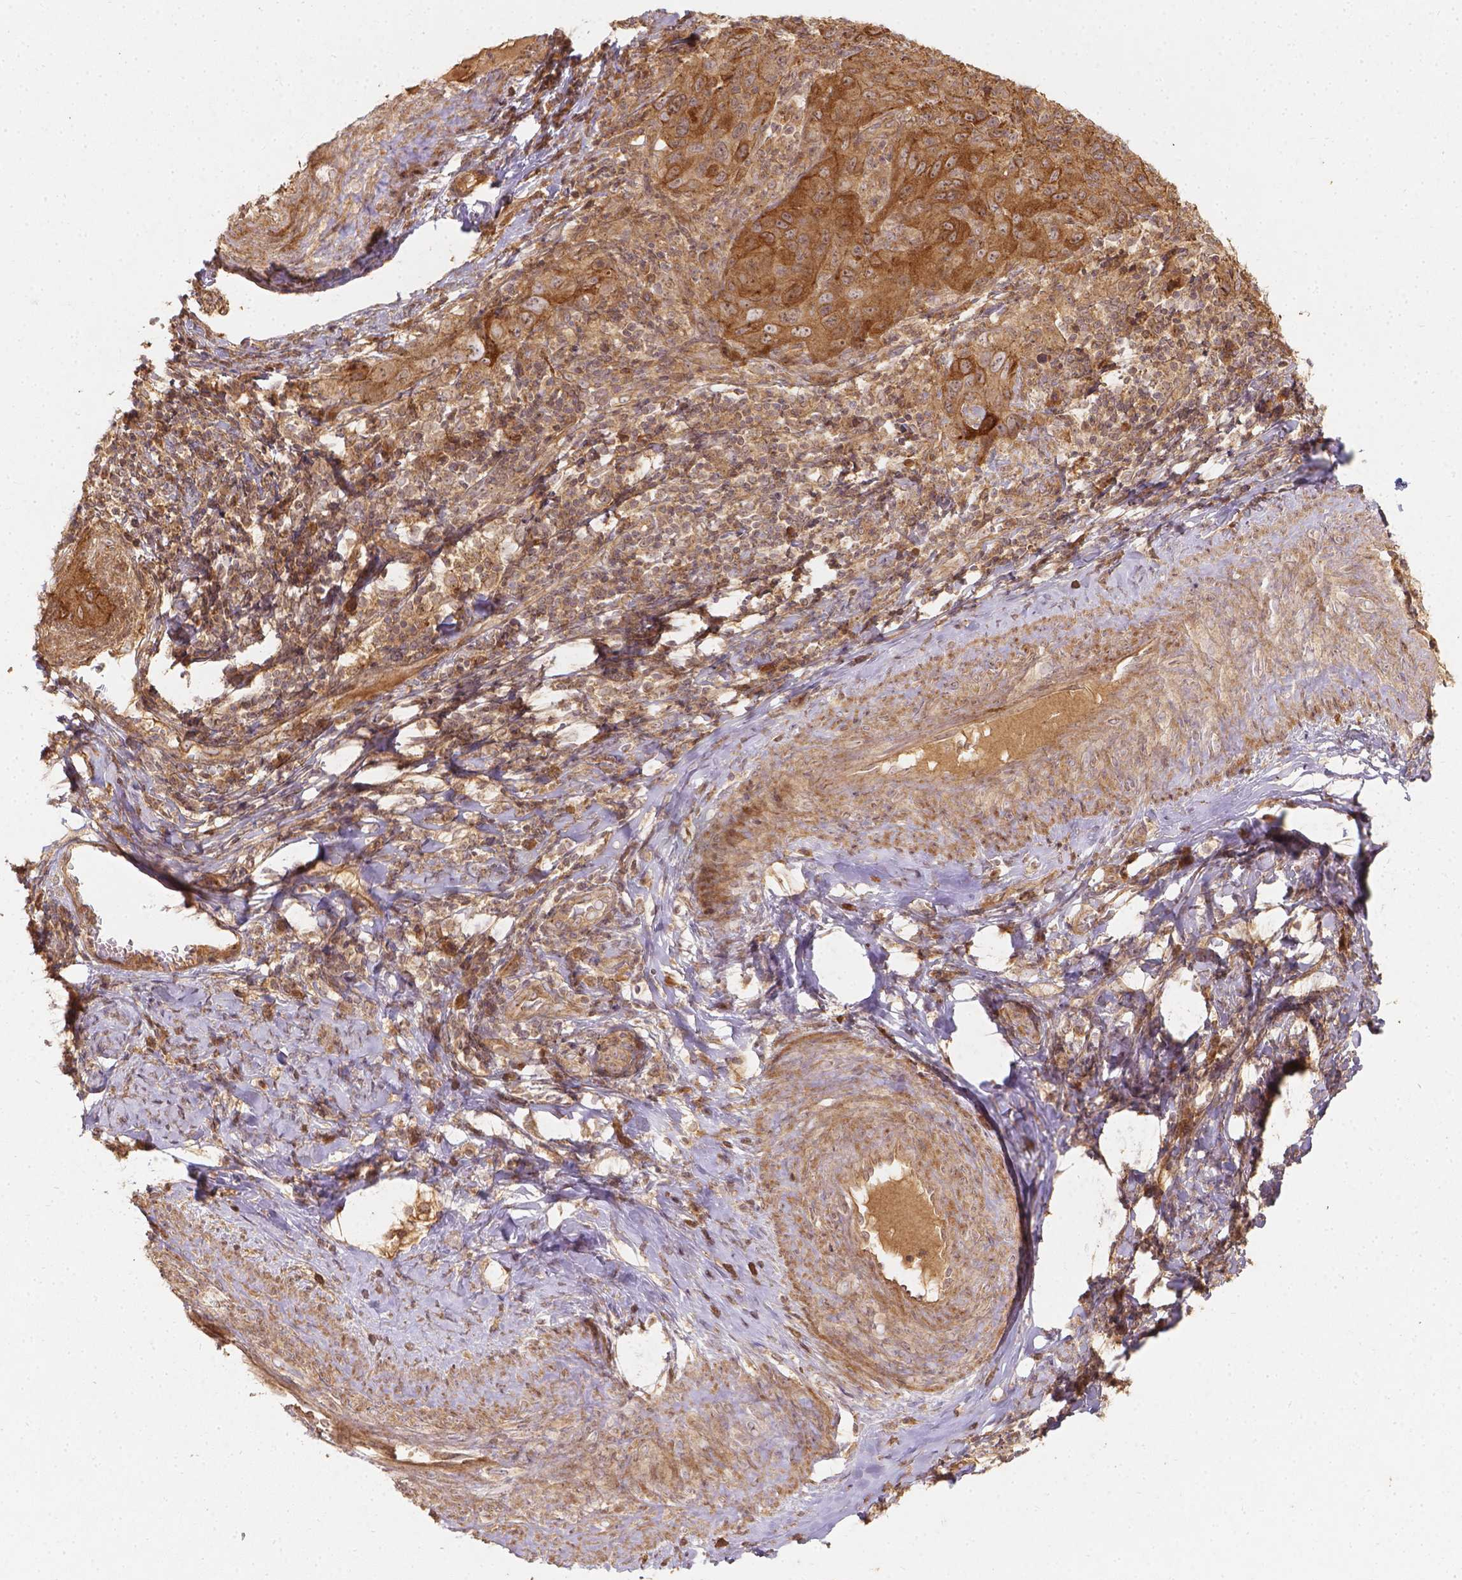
{"staining": {"intensity": "strong", "quantity": ">75%", "location": "cytoplasmic/membranous"}, "tissue": "cervical cancer", "cell_type": "Tumor cells", "image_type": "cancer", "snomed": [{"axis": "morphology", "description": "Normal tissue, NOS"}, {"axis": "morphology", "description": "Squamous cell carcinoma, NOS"}, {"axis": "topography", "description": "Cervix"}], "caption": "Protein staining displays strong cytoplasmic/membranous expression in about >75% of tumor cells in squamous cell carcinoma (cervical).", "gene": "XPR1", "patient": {"sex": "female", "age": 51}}